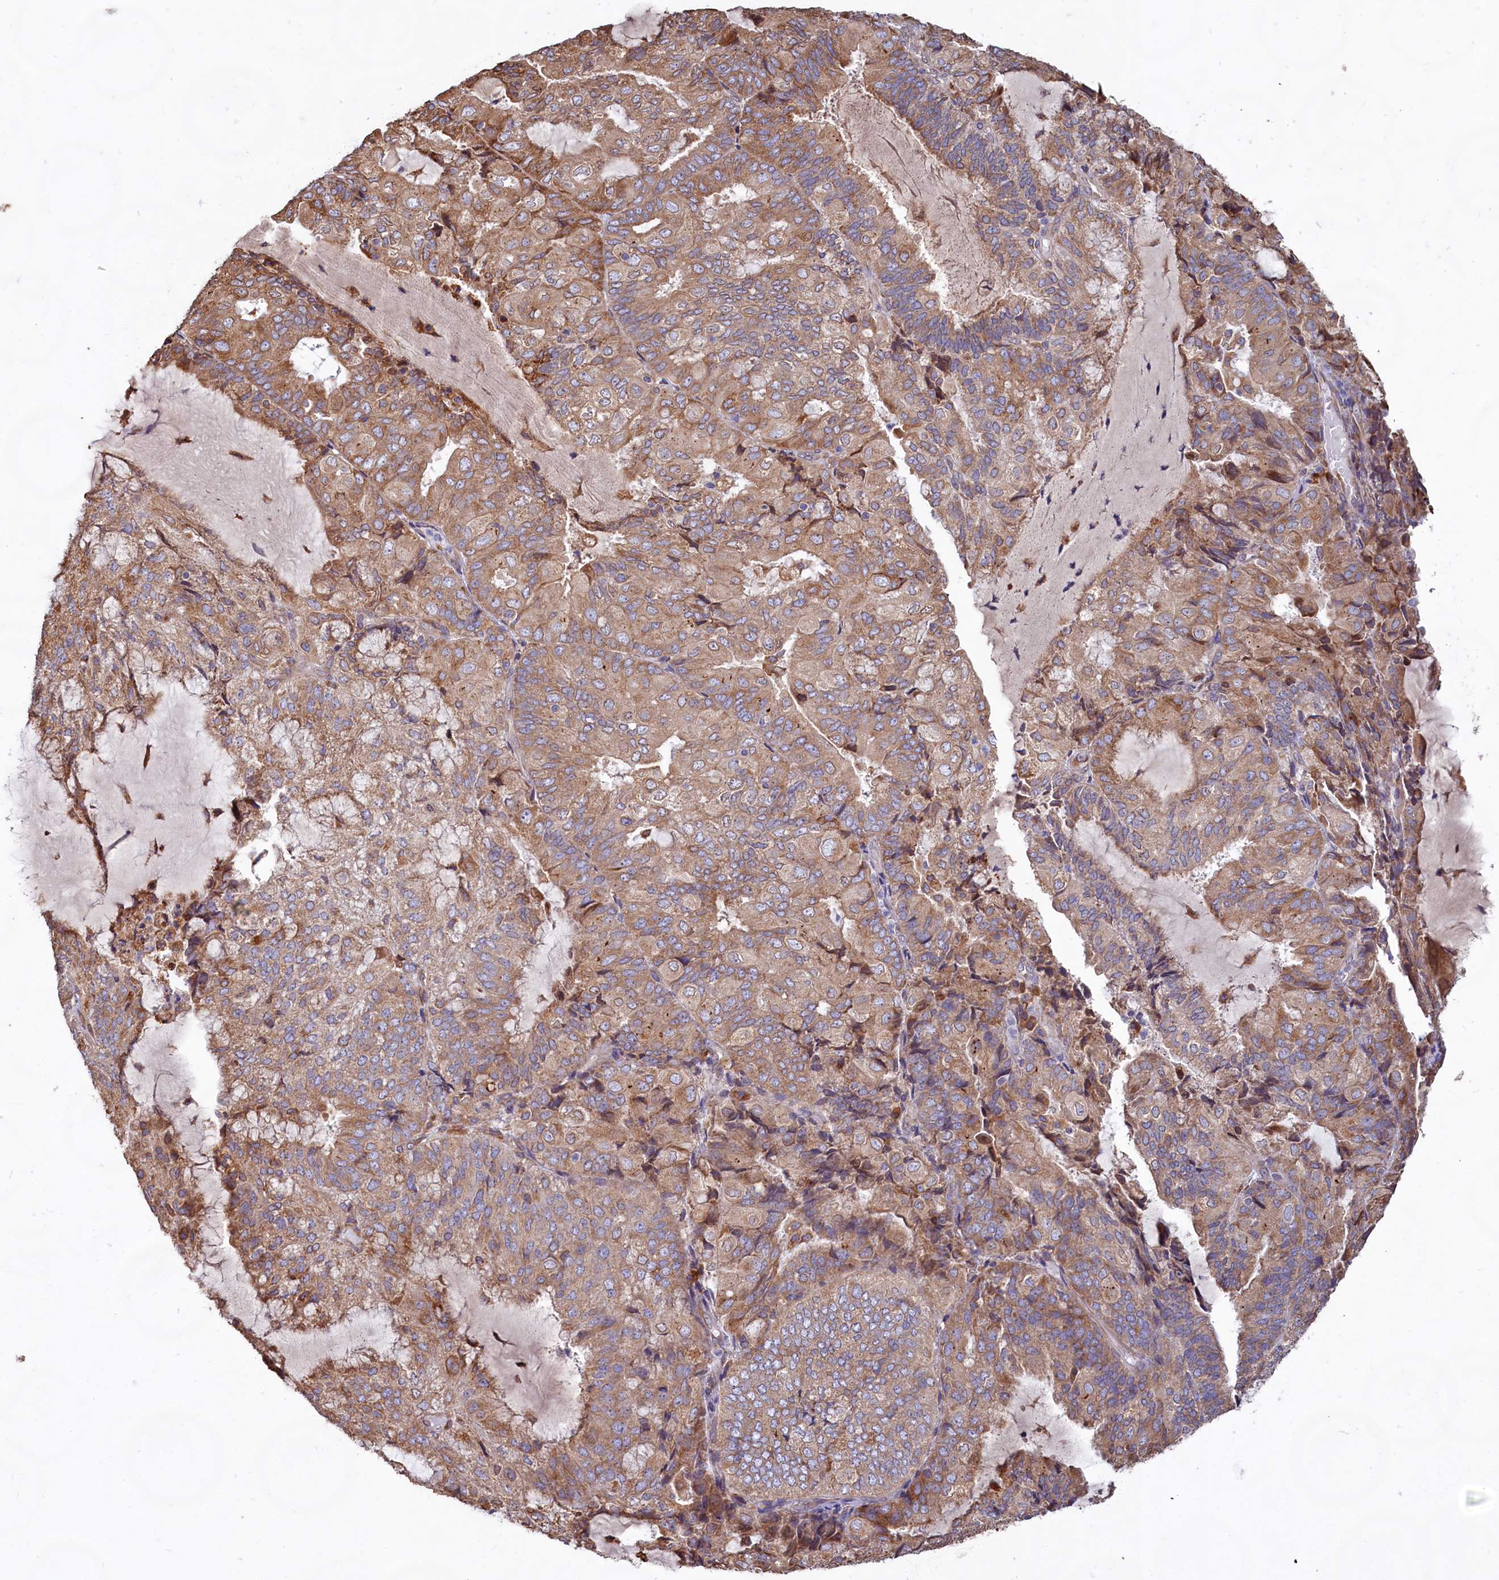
{"staining": {"intensity": "moderate", "quantity": ">75%", "location": "cytoplasmic/membranous"}, "tissue": "endometrial cancer", "cell_type": "Tumor cells", "image_type": "cancer", "snomed": [{"axis": "morphology", "description": "Adenocarcinoma, NOS"}, {"axis": "topography", "description": "Endometrium"}], "caption": "DAB (3,3'-diaminobenzidine) immunohistochemical staining of human adenocarcinoma (endometrial) exhibits moderate cytoplasmic/membranous protein positivity in about >75% of tumor cells.", "gene": "TBC1D19", "patient": {"sex": "female", "age": 81}}